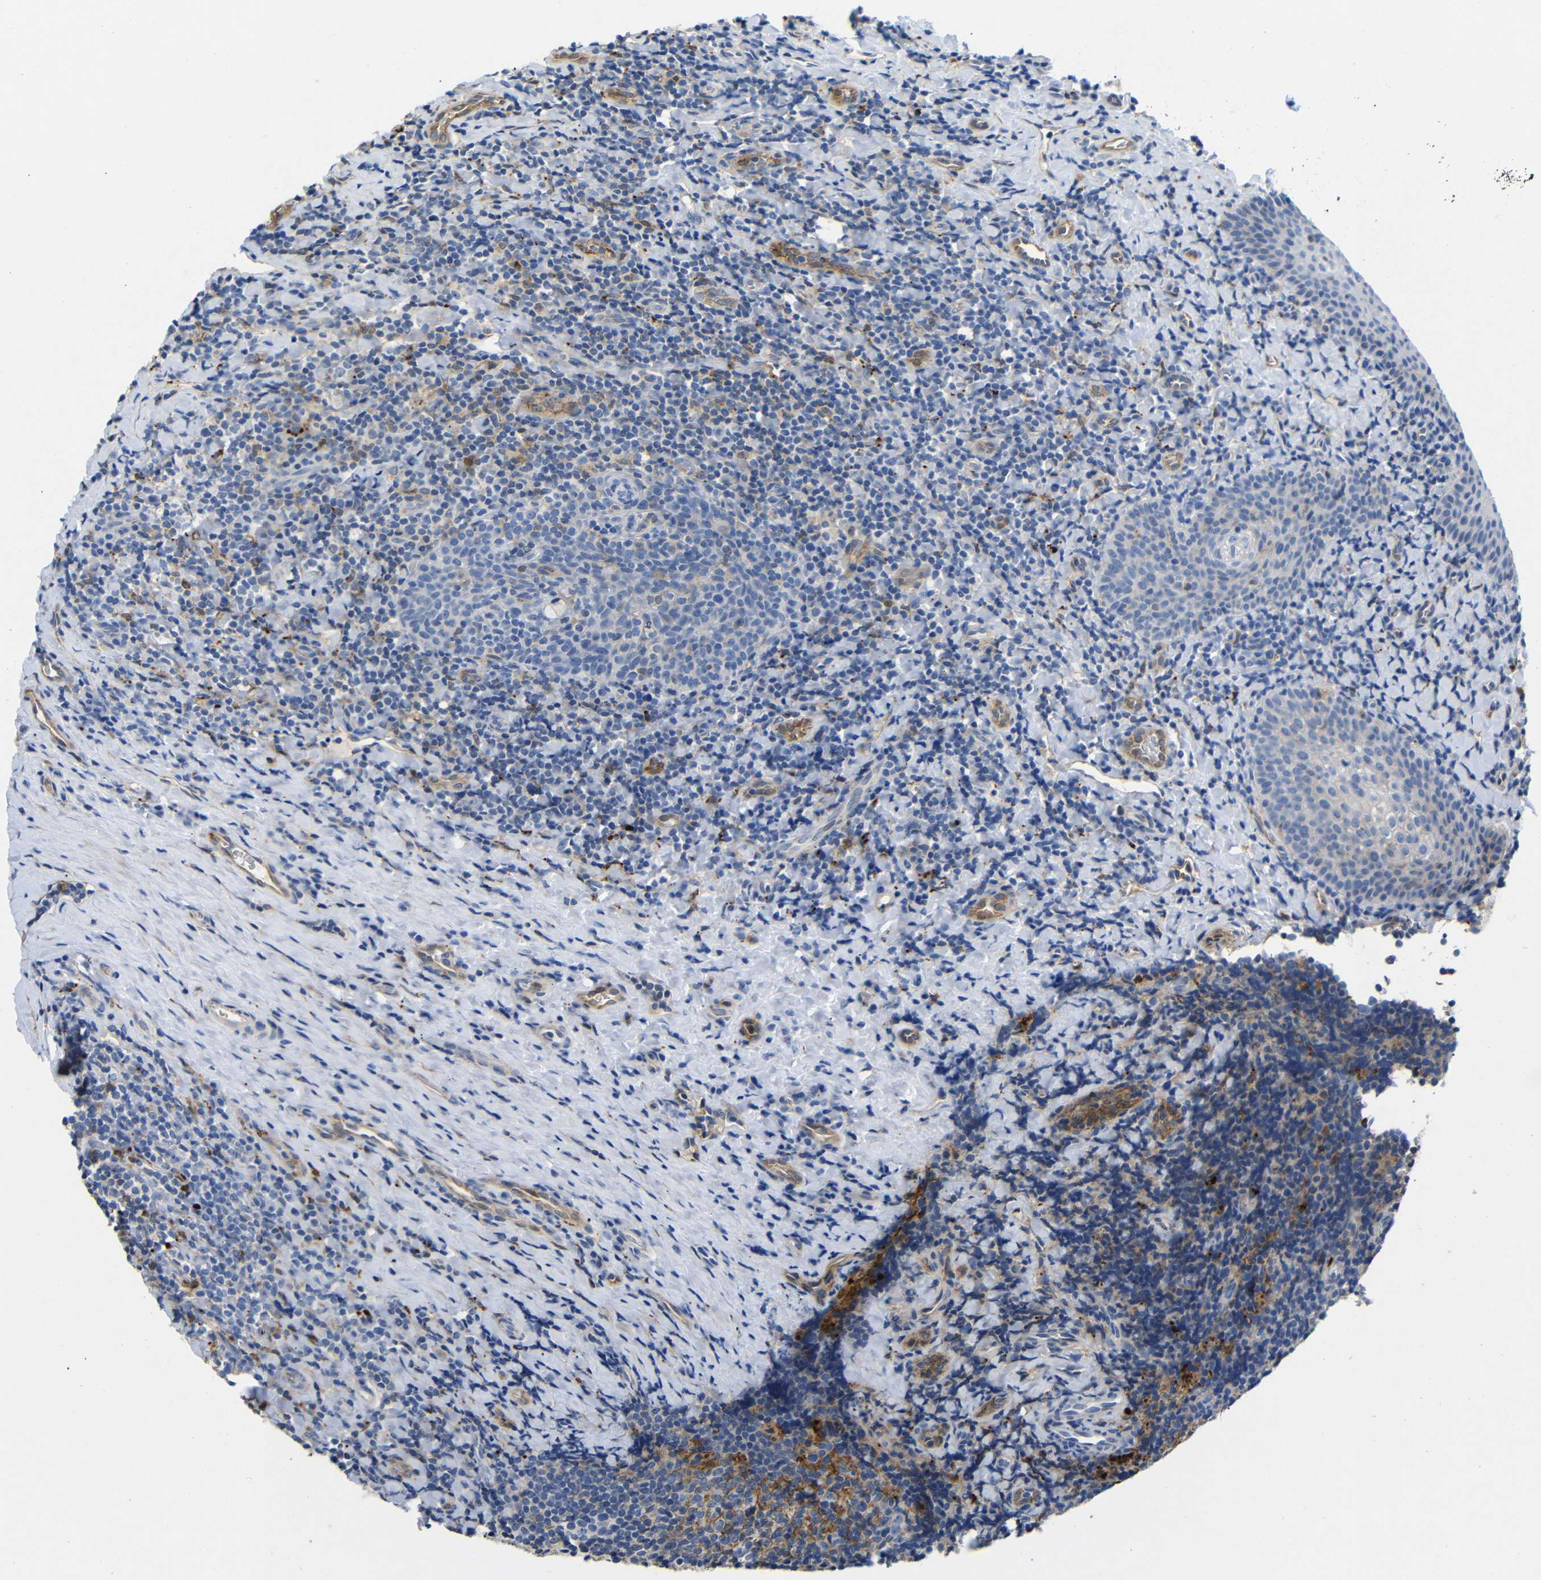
{"staining": {"intensity": "strong", "quantity": "25%-75%", "location": "cytoplasmic/membranous"}, "tissue": "tonsil", "cell_type": "Germinal center cells", "image_type": "normal", "snomed": [{"axis": "morphology", "description": "Normal tissue, NOS"}, {"axis": "topography", "description": "Tonsil"}], "caption": "Immunohistochemistry (IHC) (DAB) staining of unremarkable human tonsil exhibits strong cytoplasmic/membranous protein staining in about 25%-75% of germinal center cells.", "gene": "SDCBP", "patient": {"sex": "male", "age": 17}}